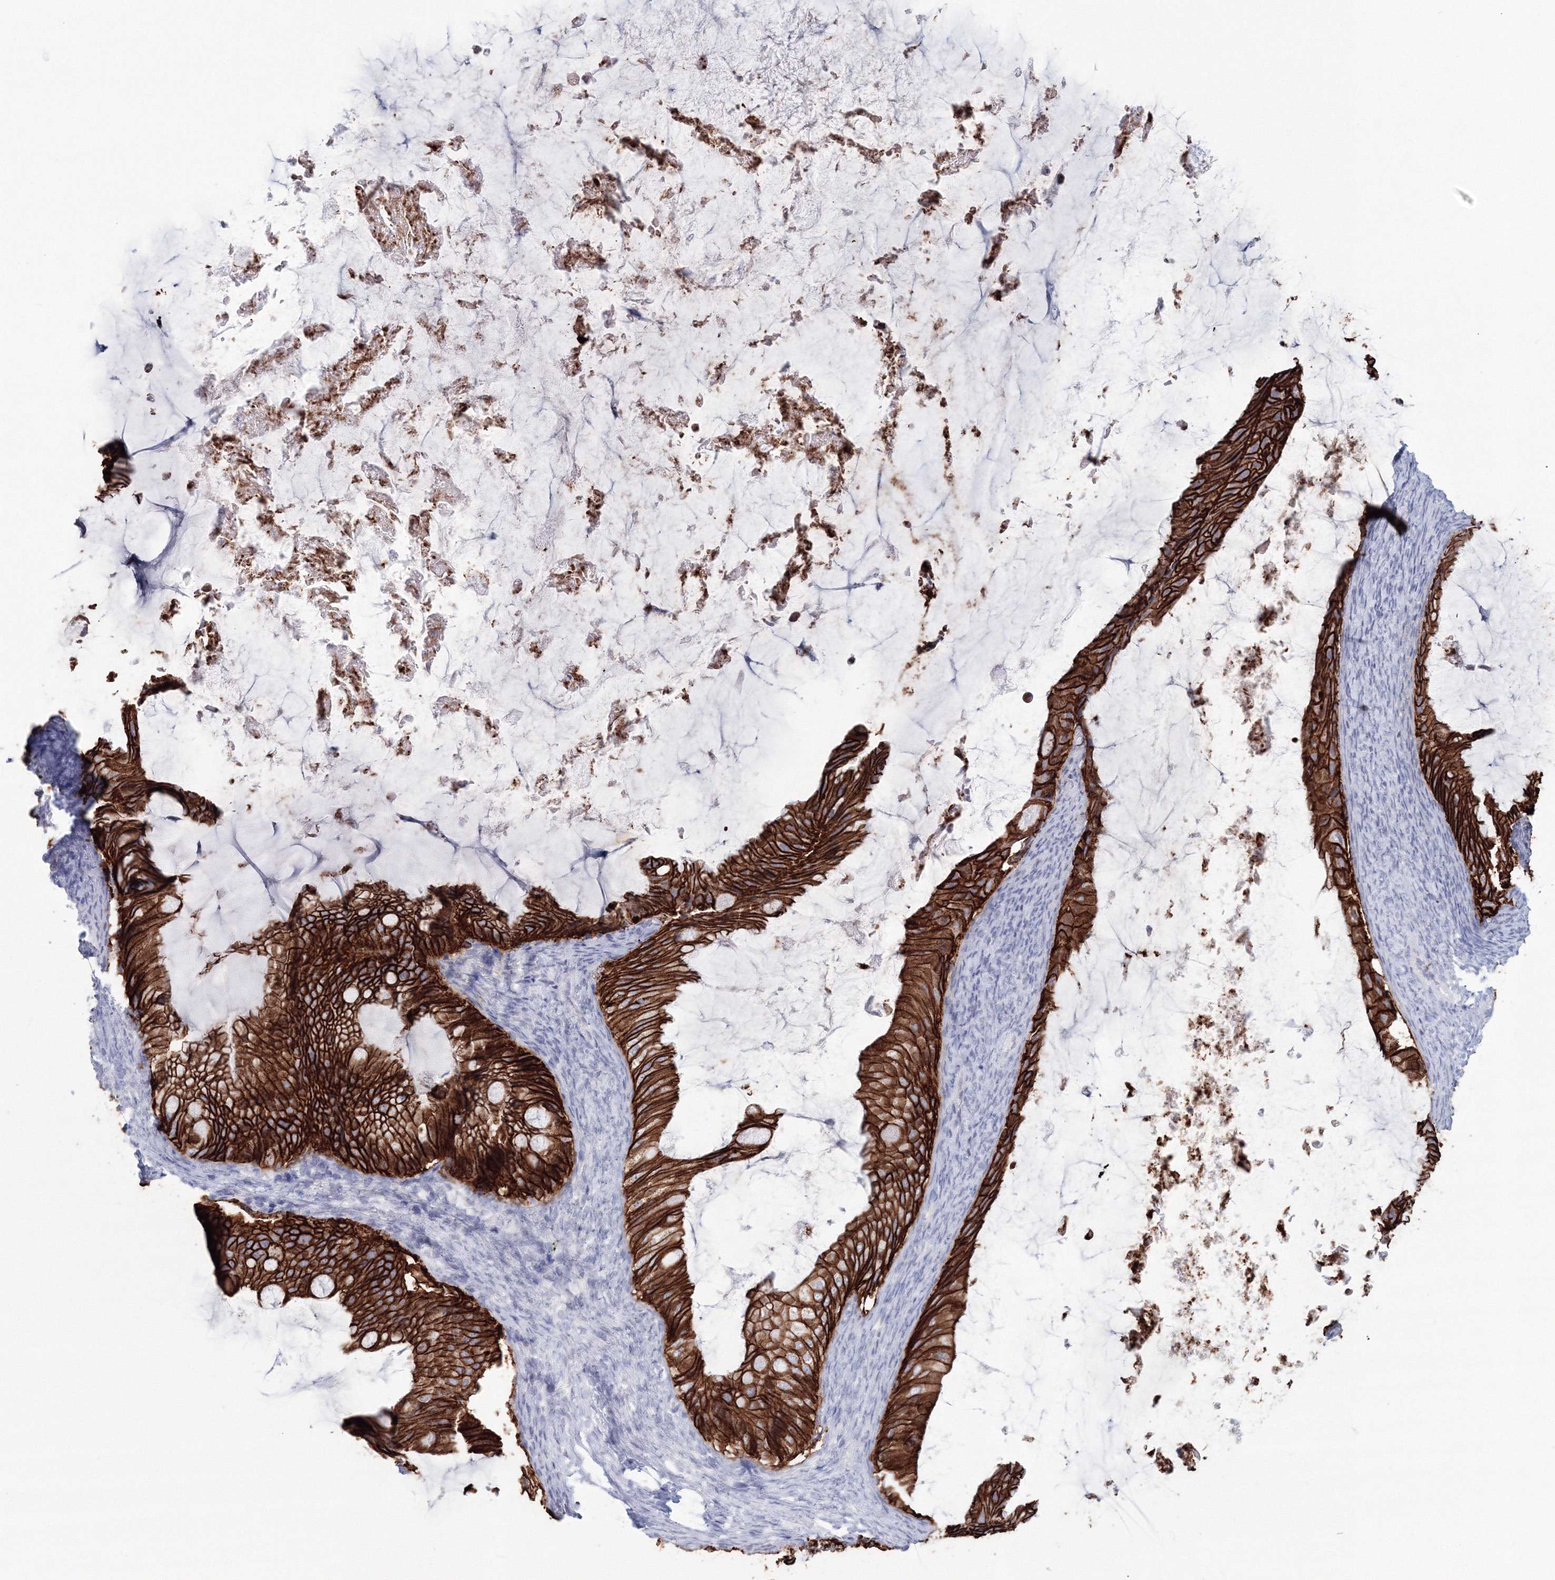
{"staining": {"intensity": "strong", "quantity": ">75%", "location": "cytoplasmic/membranous"}, "tissue": "ovarian cancer", "cell_type": "Tumor cells", "image_type": "cancer", "snomed": [{"axis": "morphology", "description": "Cystadenocarcinoma, mucinous, NOS"}, {"axis": "topography", "description": "Ovary"}], "caption": "Approximately >75% of tumor cells in human ovarian cancer (mucinous cystadenocarcinoma) show strong cytoplasmic/membranous protein staining as visualized by brown immunohistochemical staining.", "gene": "VSIG1", "patient": {"sex": "female", "age": 61}}